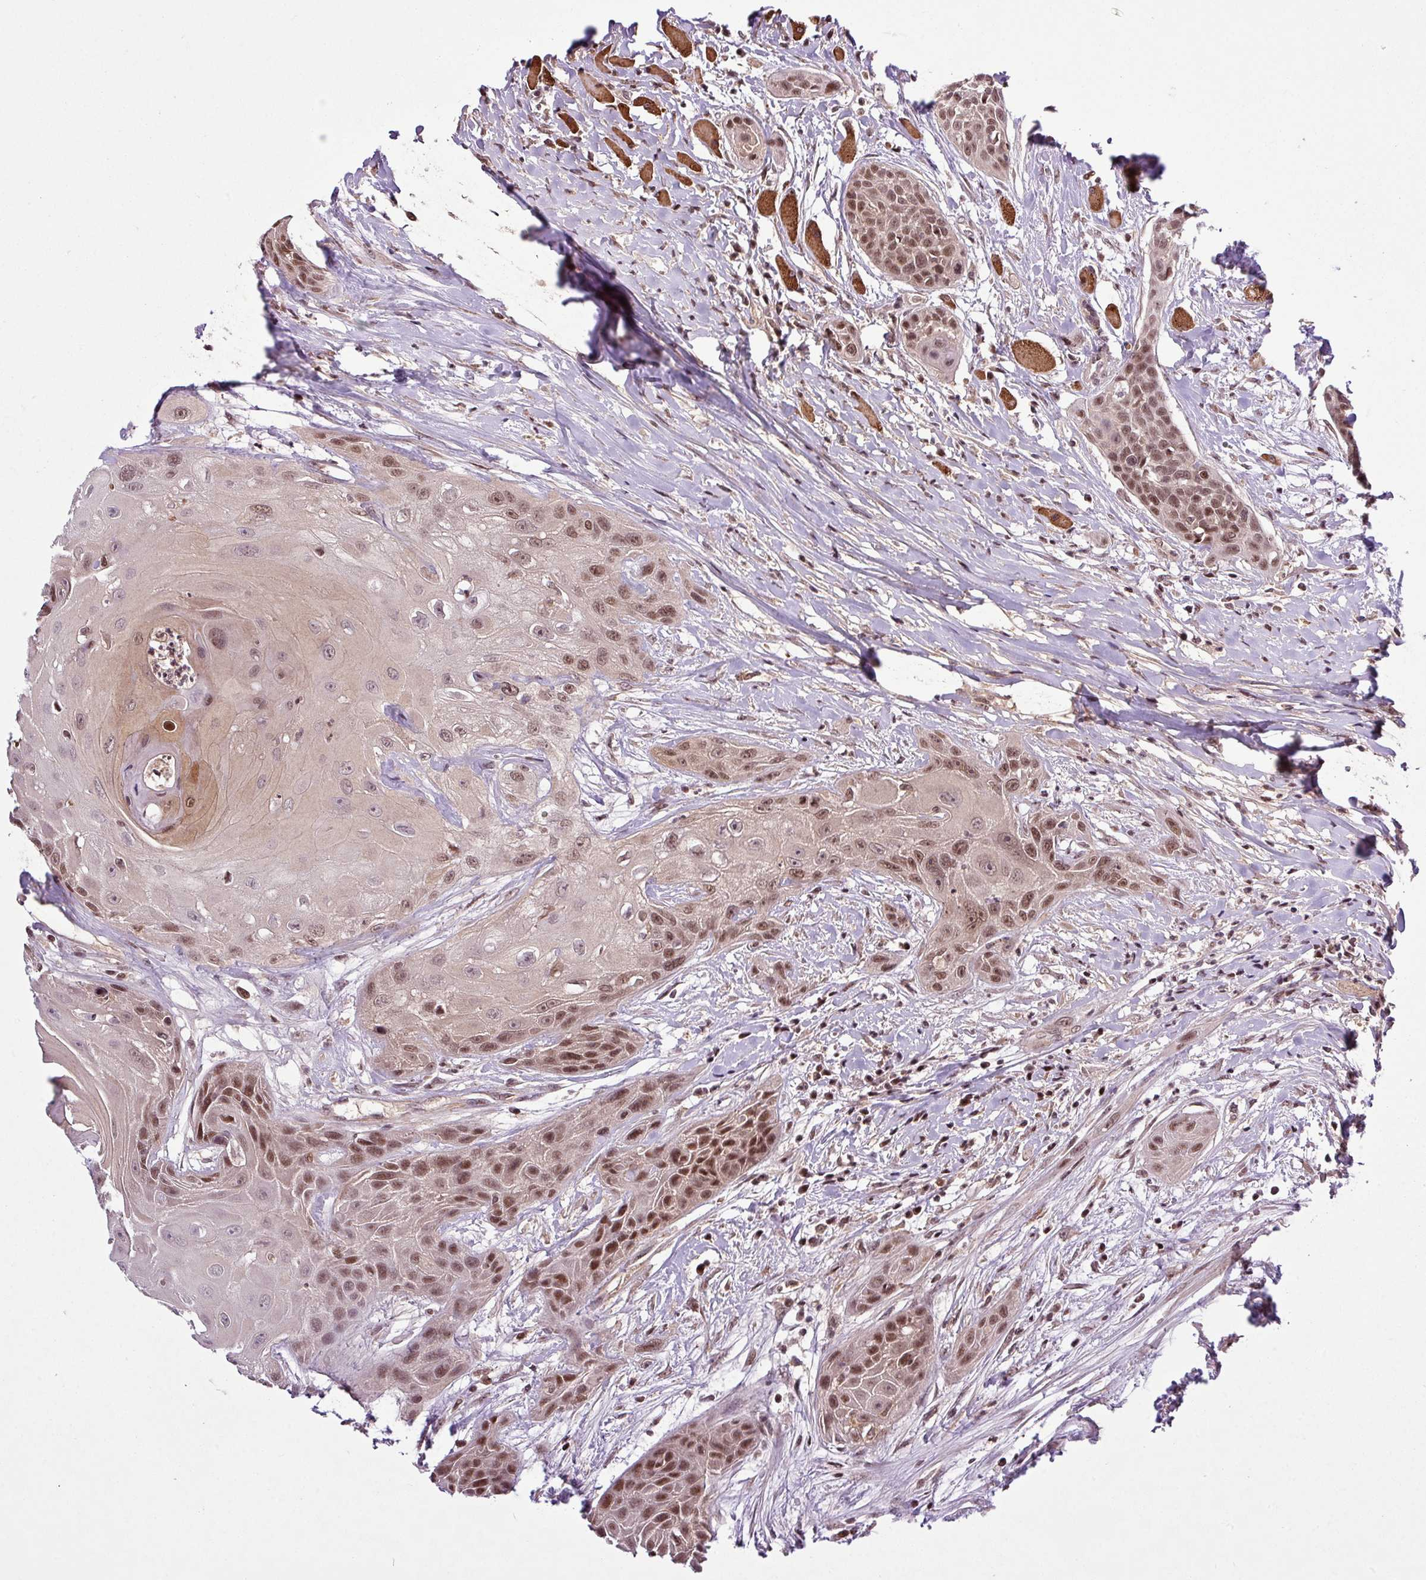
{"staining": {"intensity": "moderate", "quantity": ">75%", "location": "nuclear"}, "tissue": "head and neck cancer", "cell_type": "Tumor cells", "image_type": "cancer", "snomed": [{"axis": "morphology", "description": "Squamous cell carcinoma, NOS"}, {"axis": "topography", "description": "Head-Neck"}], "caption": "A micrograph of human head and neck cancer stained for a protein exhibits moderate nuclear brown staining in tumor cells. (Brightfield microscopy of DAB IHC at high magnification).", "gene": "ITPKC", "patient": {"sex": "female", "age": 73}}